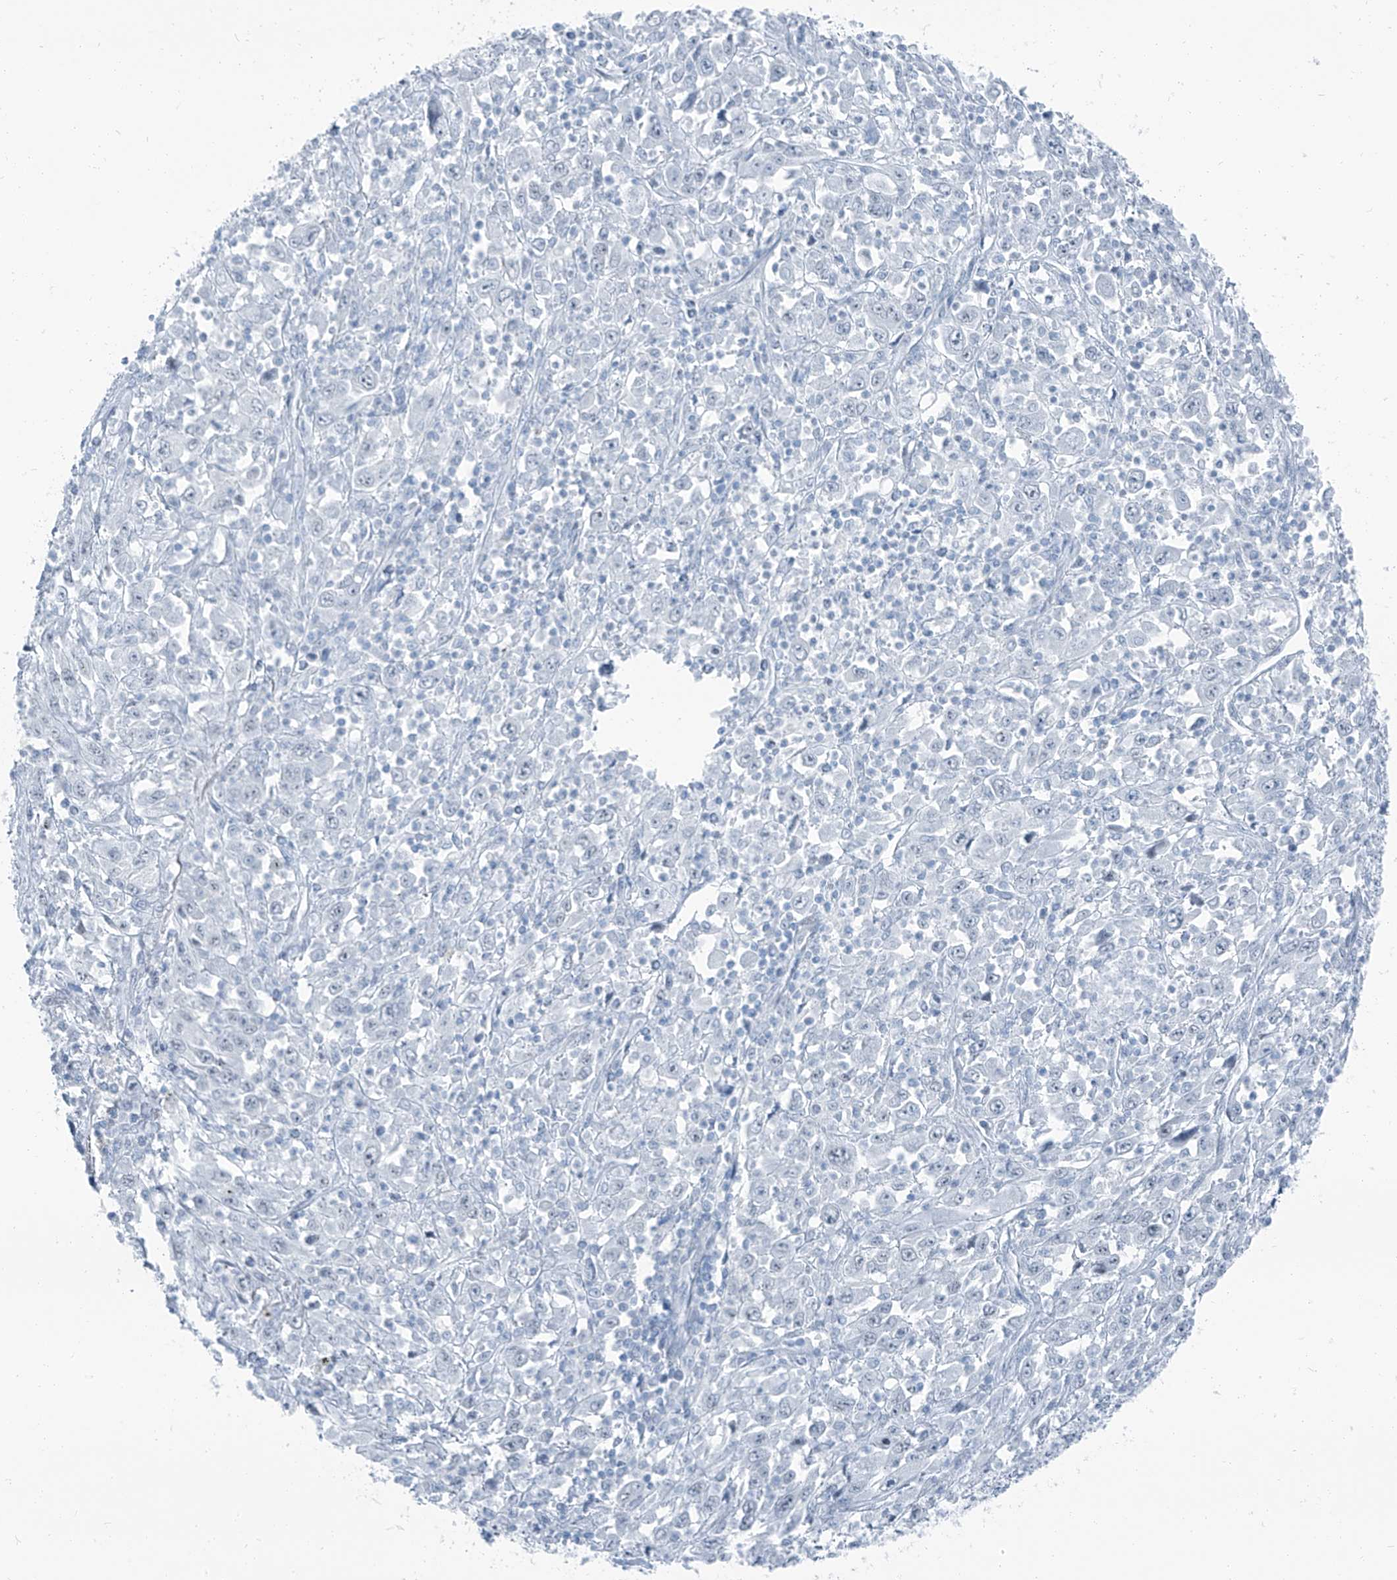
{"staining": {"intensity": "negative", "quantity": "none", "location": "none"}, "tissue": "melanoma", "cell_type": "Tumor cells", "image_type": "cancer", "snomed": [{"axis": "morphology", "description": "Malignant melanoma, Metastatic site"}, {"axis": "topography", "description": "Skin"}], "caption": "DAB immunohistochemical staining of malignant melanoma (metastatic site) demonstrates no significant positivity in tumor cells.", "gene": "RGN", "patient": {"sex": "female", "age": 56}}